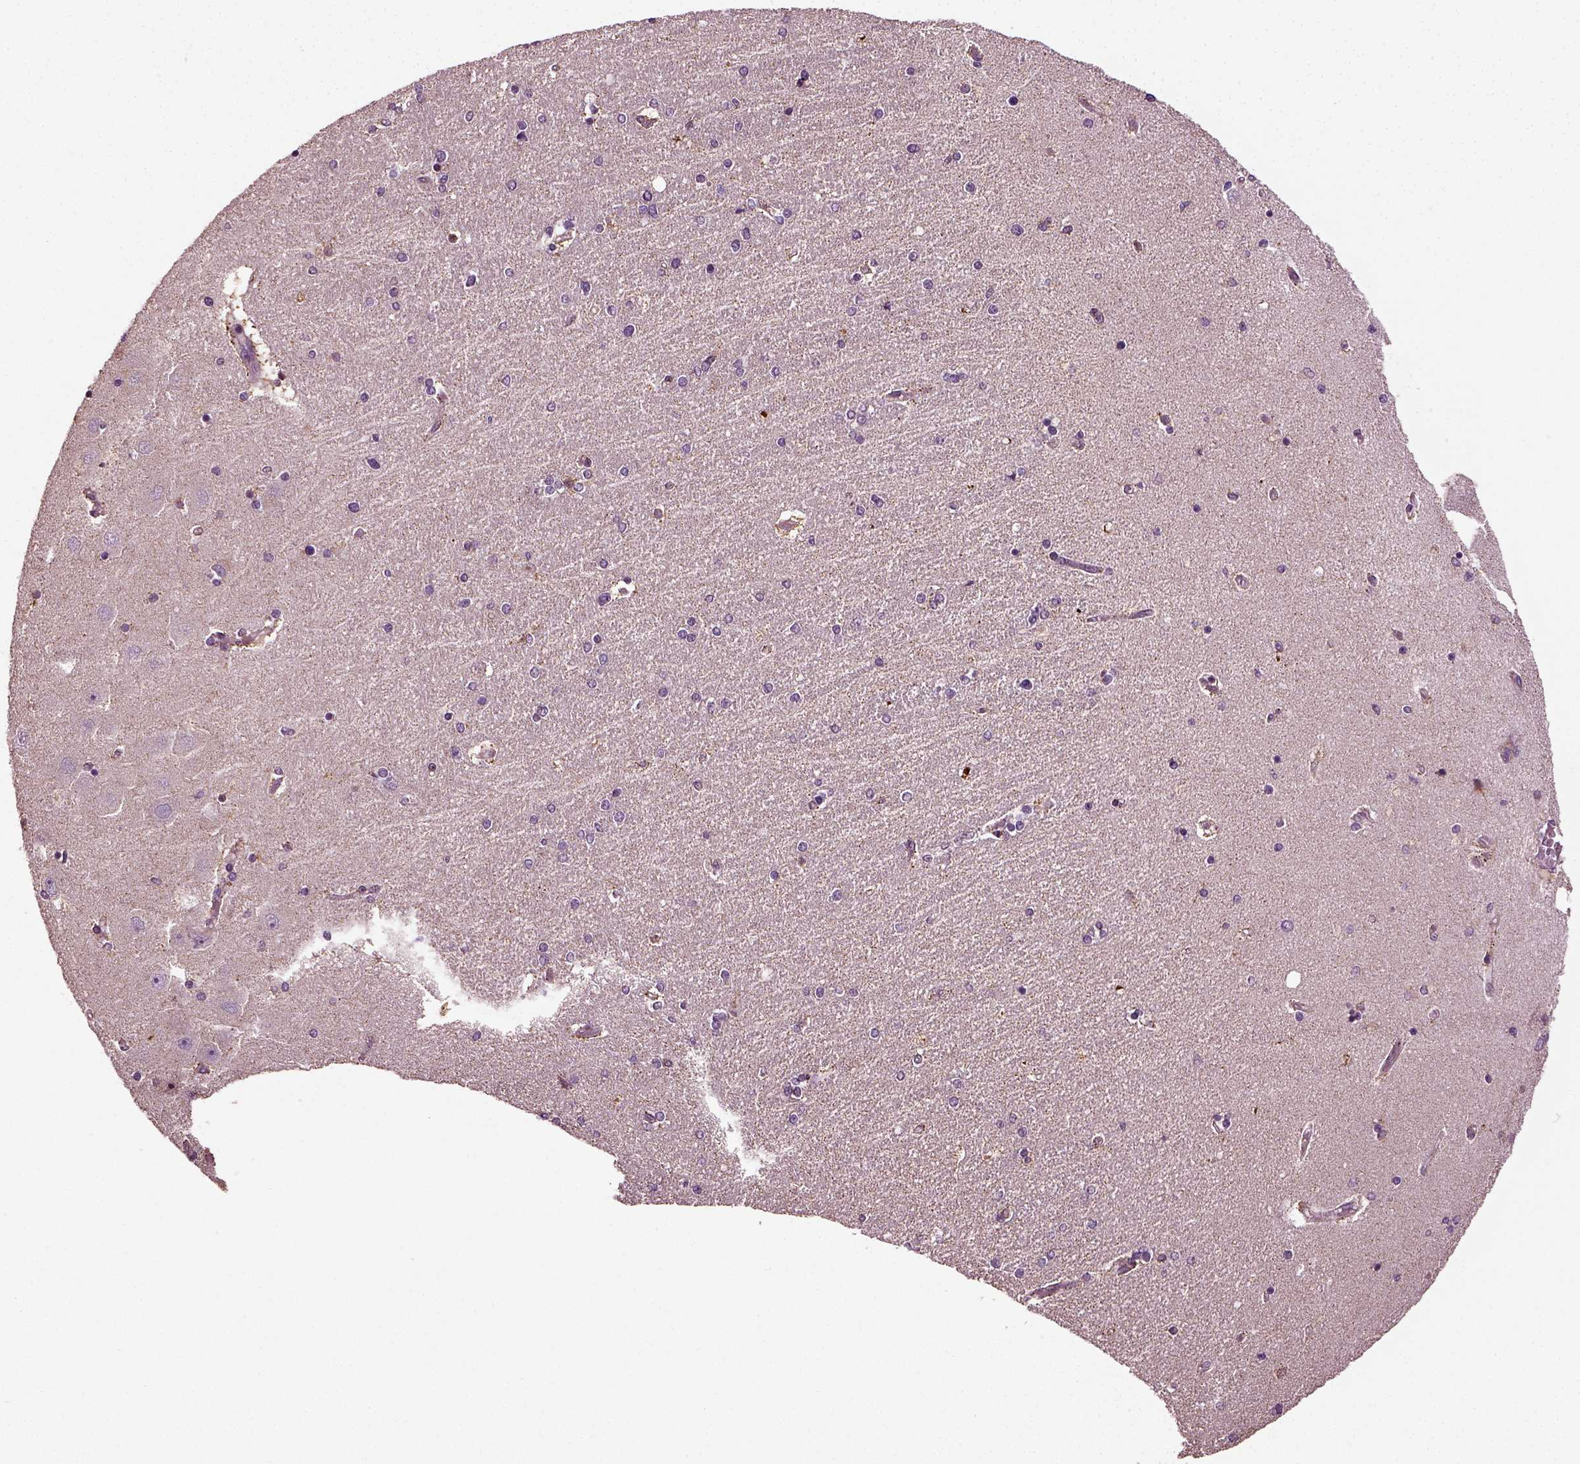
{"staining": {"intensity": "negative", "quantity": "none", "location": "none"}, "tissue": "hippocampus", "cell_type": "Glial cells", "image_type": "normal", "snomed": [{"axis": "morphology", "description": "Normal tissue, NOS"}, {"axis": "topography", "description": "Hippocampus"}], "caption": "Glial cells show no significant protein positivity in normal hippocampus. Brightfield microscopy of IHC stained with DAB (3,3'-diaminobenzidine) (brown) and hematoxylin (blue), captured at high magnification.", "gene": "ERV3", "patient": {"sex": "female", "age": 54}}